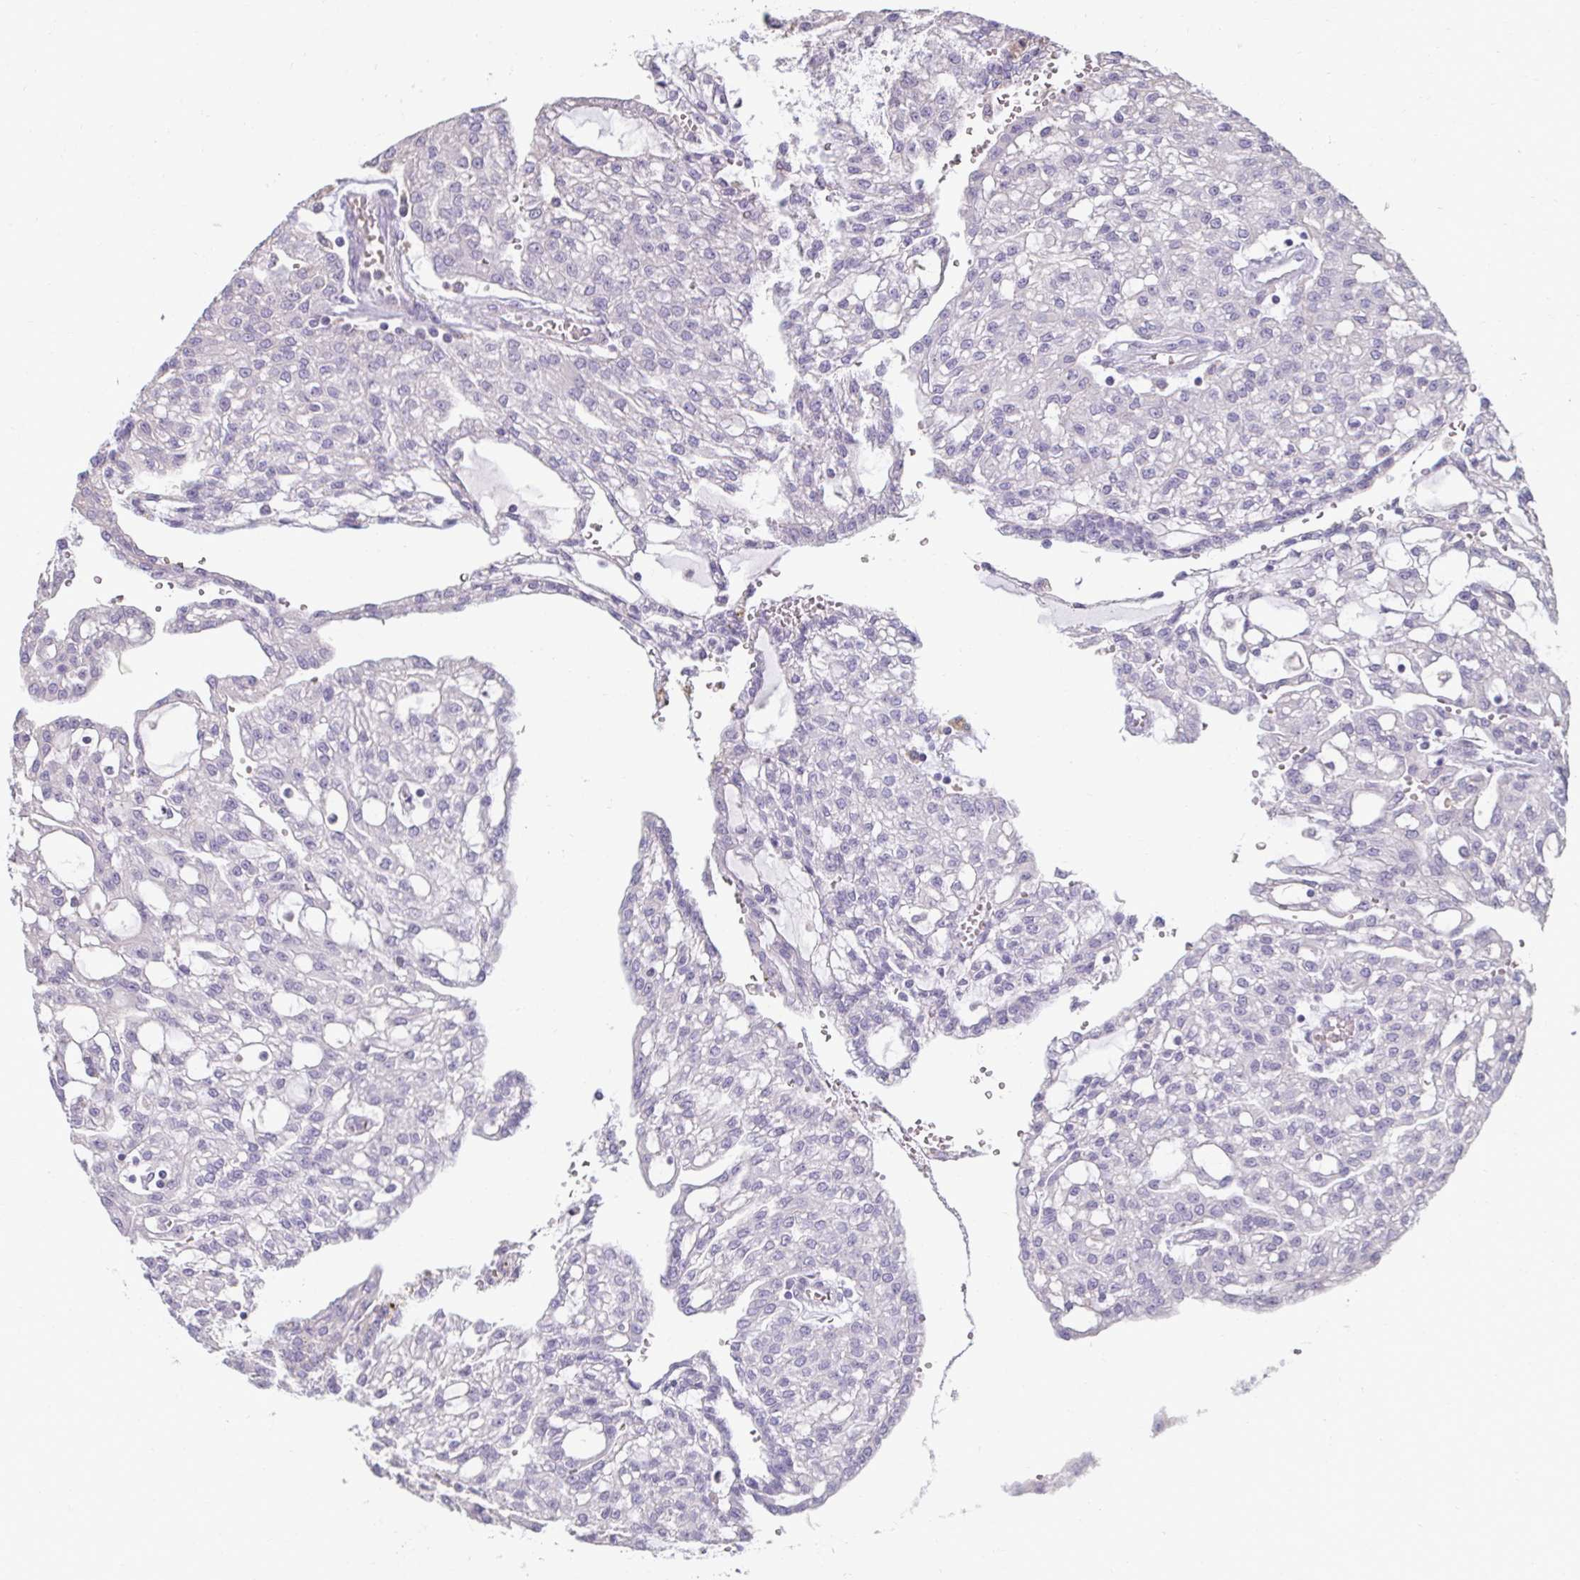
{"staining": {"intensity": "negative", "quantity": "none", "location": "none"}, "tissue": "renal cancer", "cell_type": "Tumor cells", "image_type": "cancer", "snomed": [{"axis": "morphology", "description": "Adenocarcinoma, NOS"}, {"axis": "topography", "description": "Kidney"}], "caption": "Tumor cells are negative for protein expression in human renal adenocarcinoma.", "gene": "PDE2A", "patient": {"sex": "male", "age": 63}}